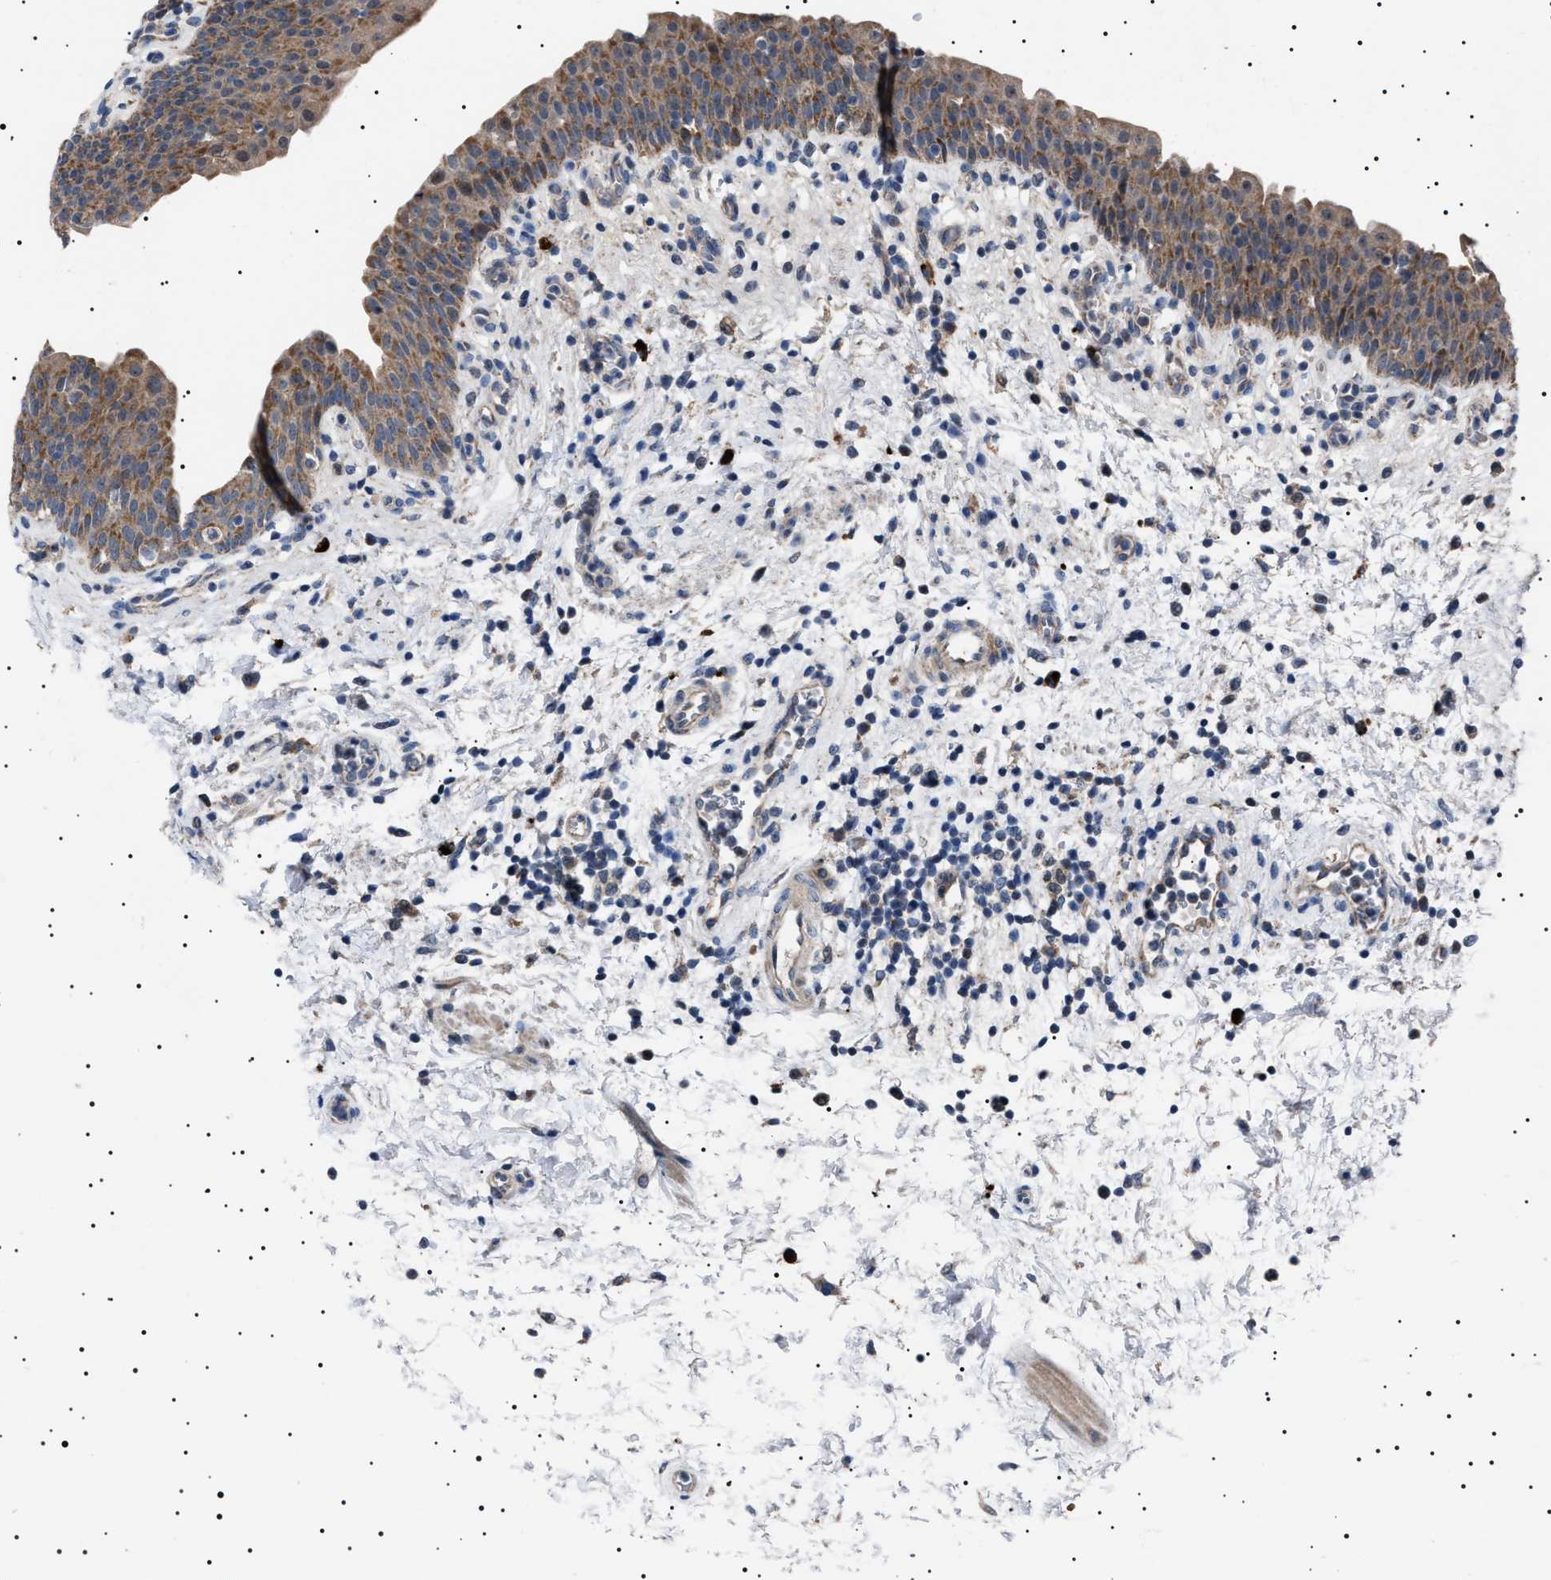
{"staining": {"intensity": "moderate", "quantity": ">75%", "location": "cytoplasmic/membranous"}, "tissue": "urinary bladder", "cell_type": "Urothelial cells", "image_type": "normal", "snomed": [{"axis": "morphology", "description": "Normal tissue, NOS"}, {"axis": "topography", "description": "Urinary bladder"}], "caption": "An image showing moderate cytoplasmic/membranous positivity in about >75% of urothelial cells in normal urinary bladder, as visualized by brown immunohistochemical staining.", "gene": "PTRH1", "patient": {"sex": "male", "age": 37}}